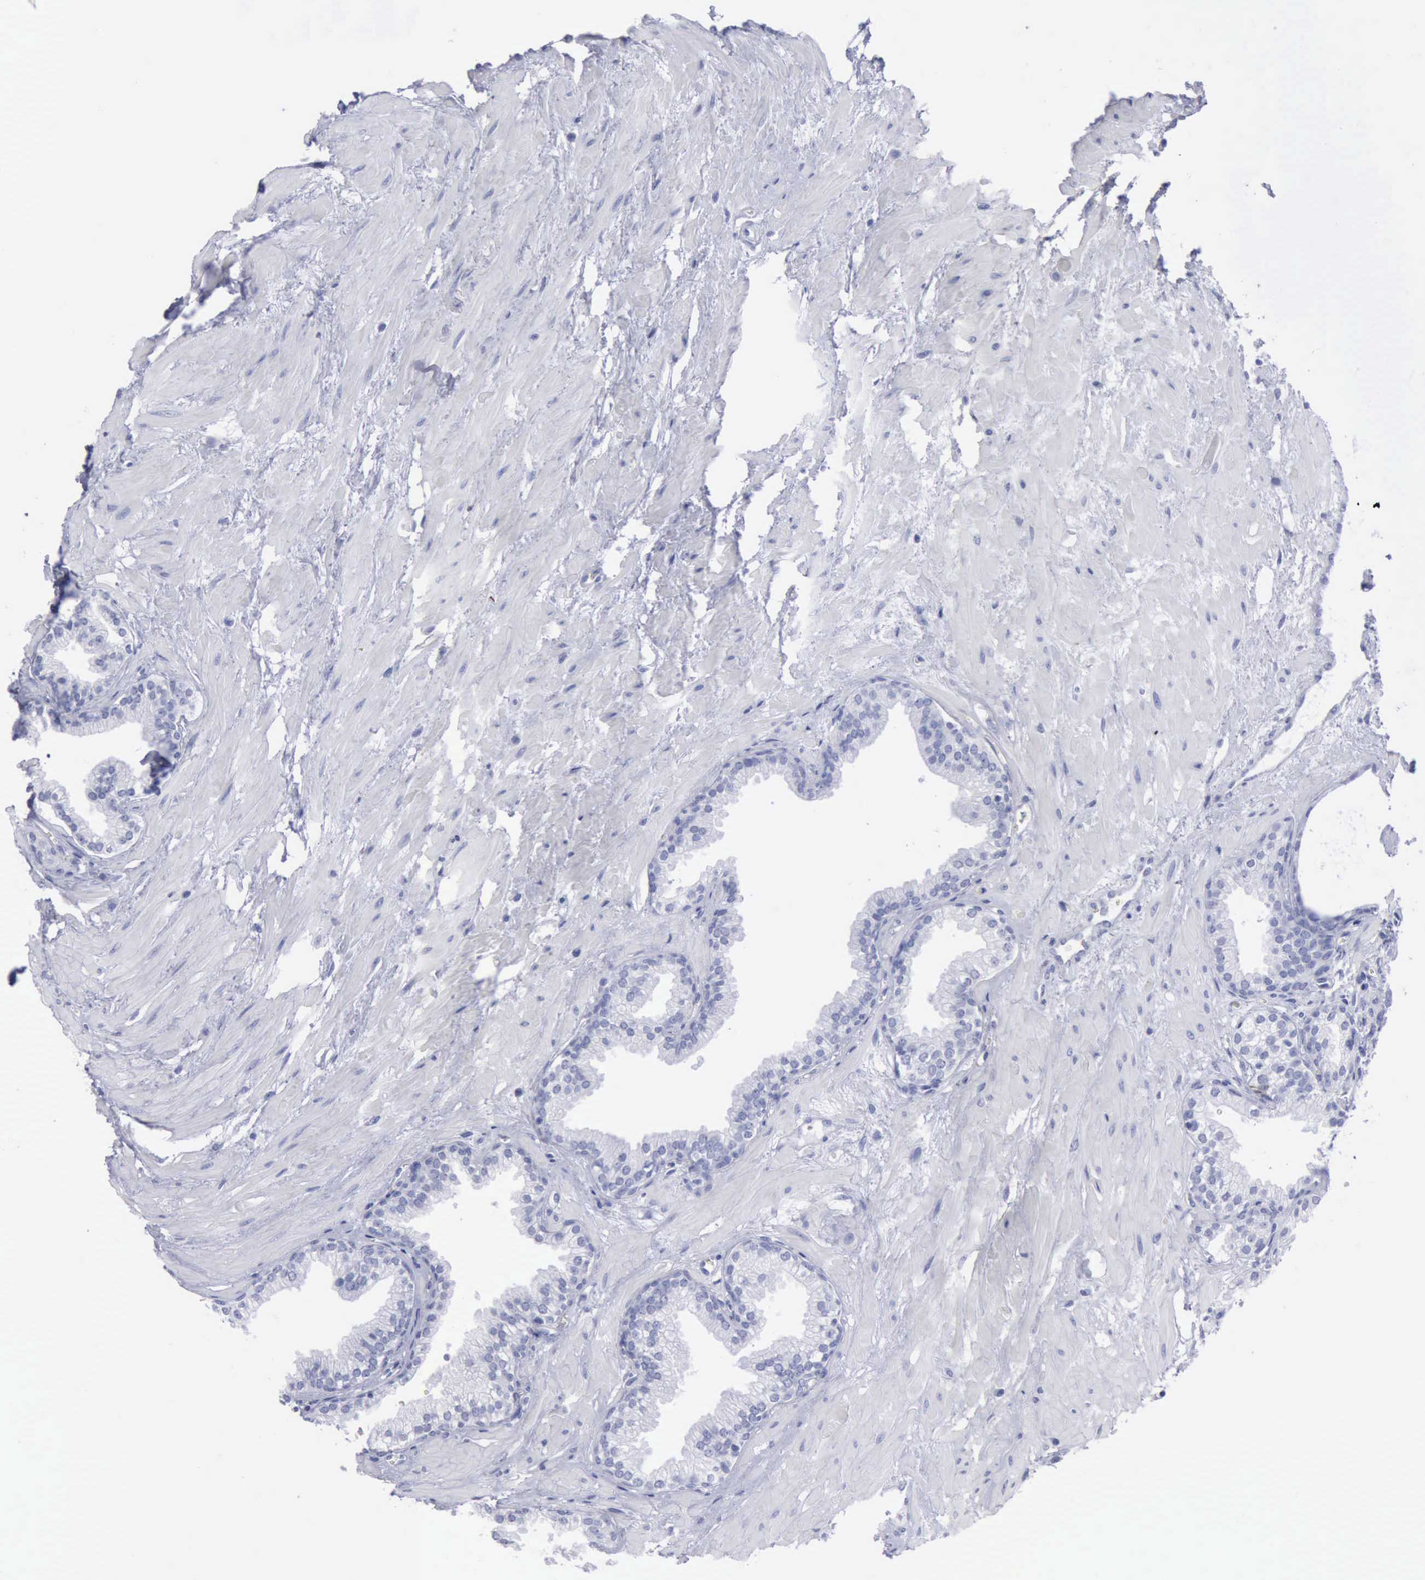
{"staining": {"intensity": "negative", "quantity": "none", "location": "none"}, "tissue": "prostate", "cell_type": "Glandular cells", "image_type": "normal", "snomed": [{"axis": "morphology", "description": "Normal tissue, NOS"}, {"axis": "topography", "description": "Prostate"}], "caption": "Protein analysis of normal prostate displays no significant staining in glandular cells.", "gene": "KRT13", "patient": {"sex": "male", "age": 64}}